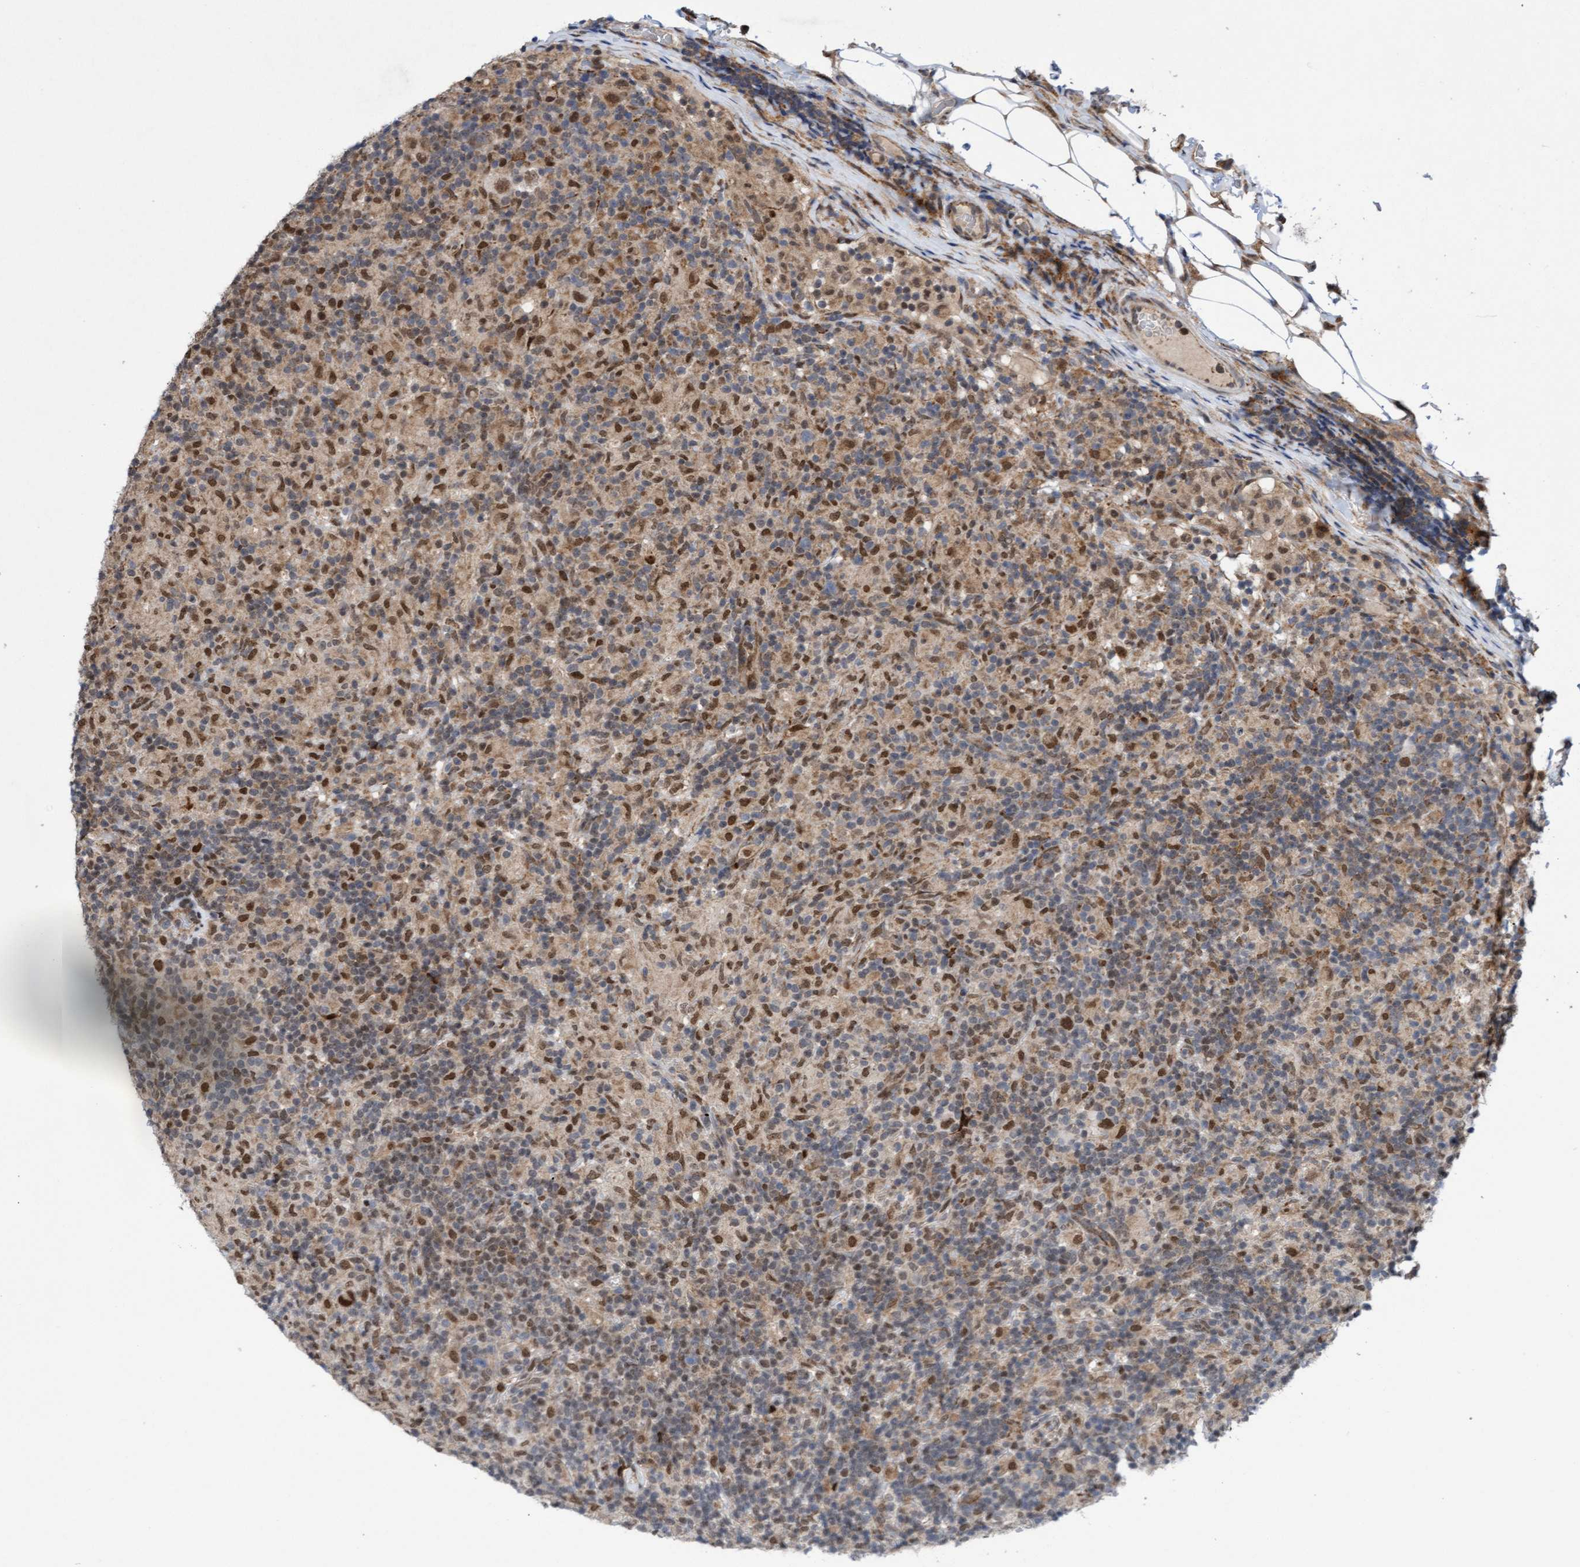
{"staining": {"intensity": "strong", "quantity": ">75%", "location": "cytoplasmic/membranous,nuclear"}, "tissue": "lymphoma", "cell_type": "Tumor cells", "image_type": "cancer", "snomed": [{"axis": "morphology", "description": "Hodgkin's disease, NOS"}, {"axis": "topography", "description": "Lymph node"}], "caption": "Immunohistochemistry image of human lymphoma stained for a protein (brown), which shows high levels of strong cytoplasmic/membranous and nuclear staining in about >75% of tumor cells.", "gene": "TANC2", "patient": {"sex": "male", "age": 70}}